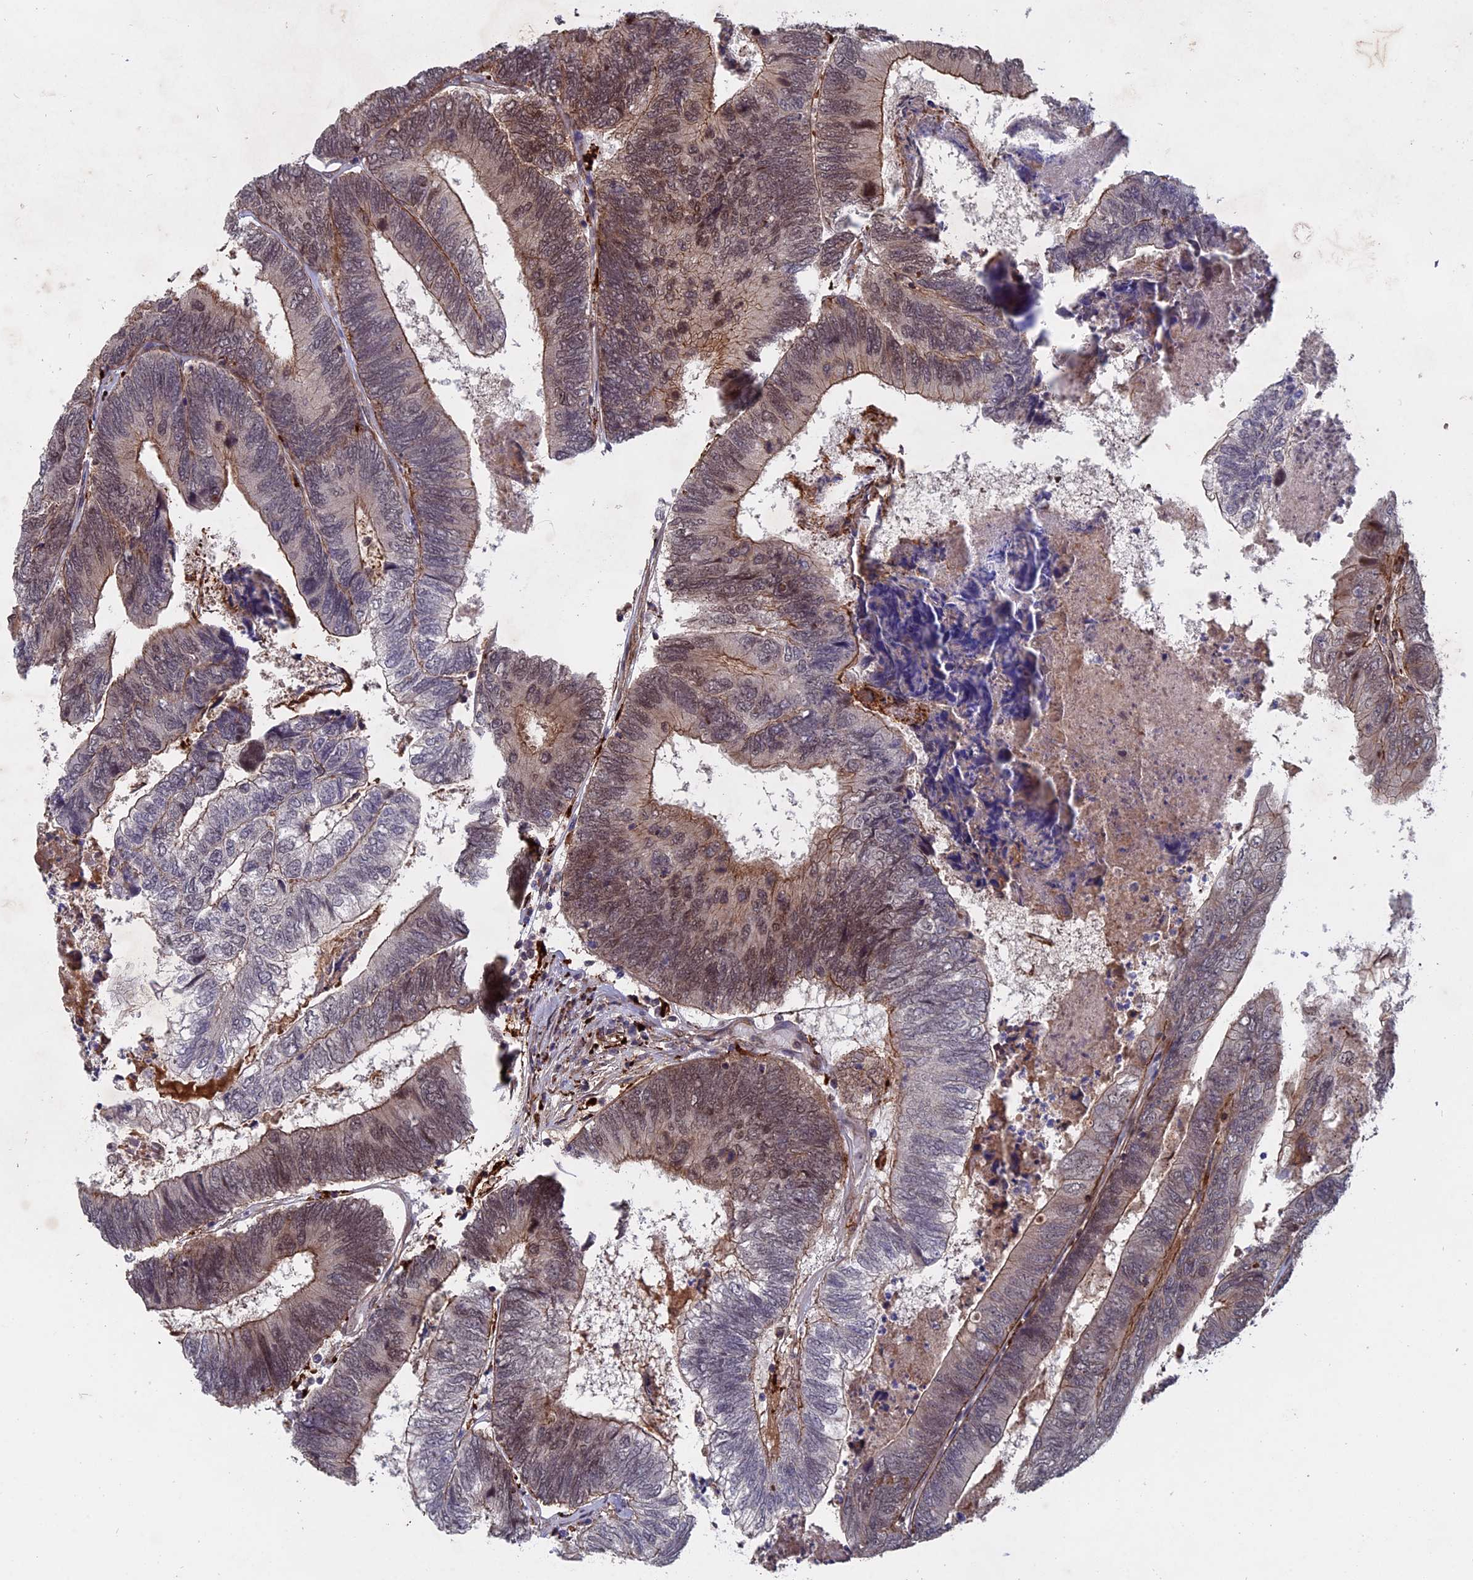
{"staining": {"intensity": "weak", "quantity": "25%-75%", "location": "cytoplasmic/membranous,nuclear"}, "tissue": "colorectal cancer", "cell_type": "Tumor cells", "image_type": "cancer", "snomed": [{"axis": "morphology", "description": "Adenocarcinoma, NOS"}, {"axis": "topography", "description": "Colon"}], "caption": "Protein analysis of adenocarcinoma (colorectal) tissue exhibits weak cytoplasmic/membranous and nuclear expression in about 25%-75% of tumor cells.", "gene": "NOSIP", "patient": {"sex": "female", "age": 67}}